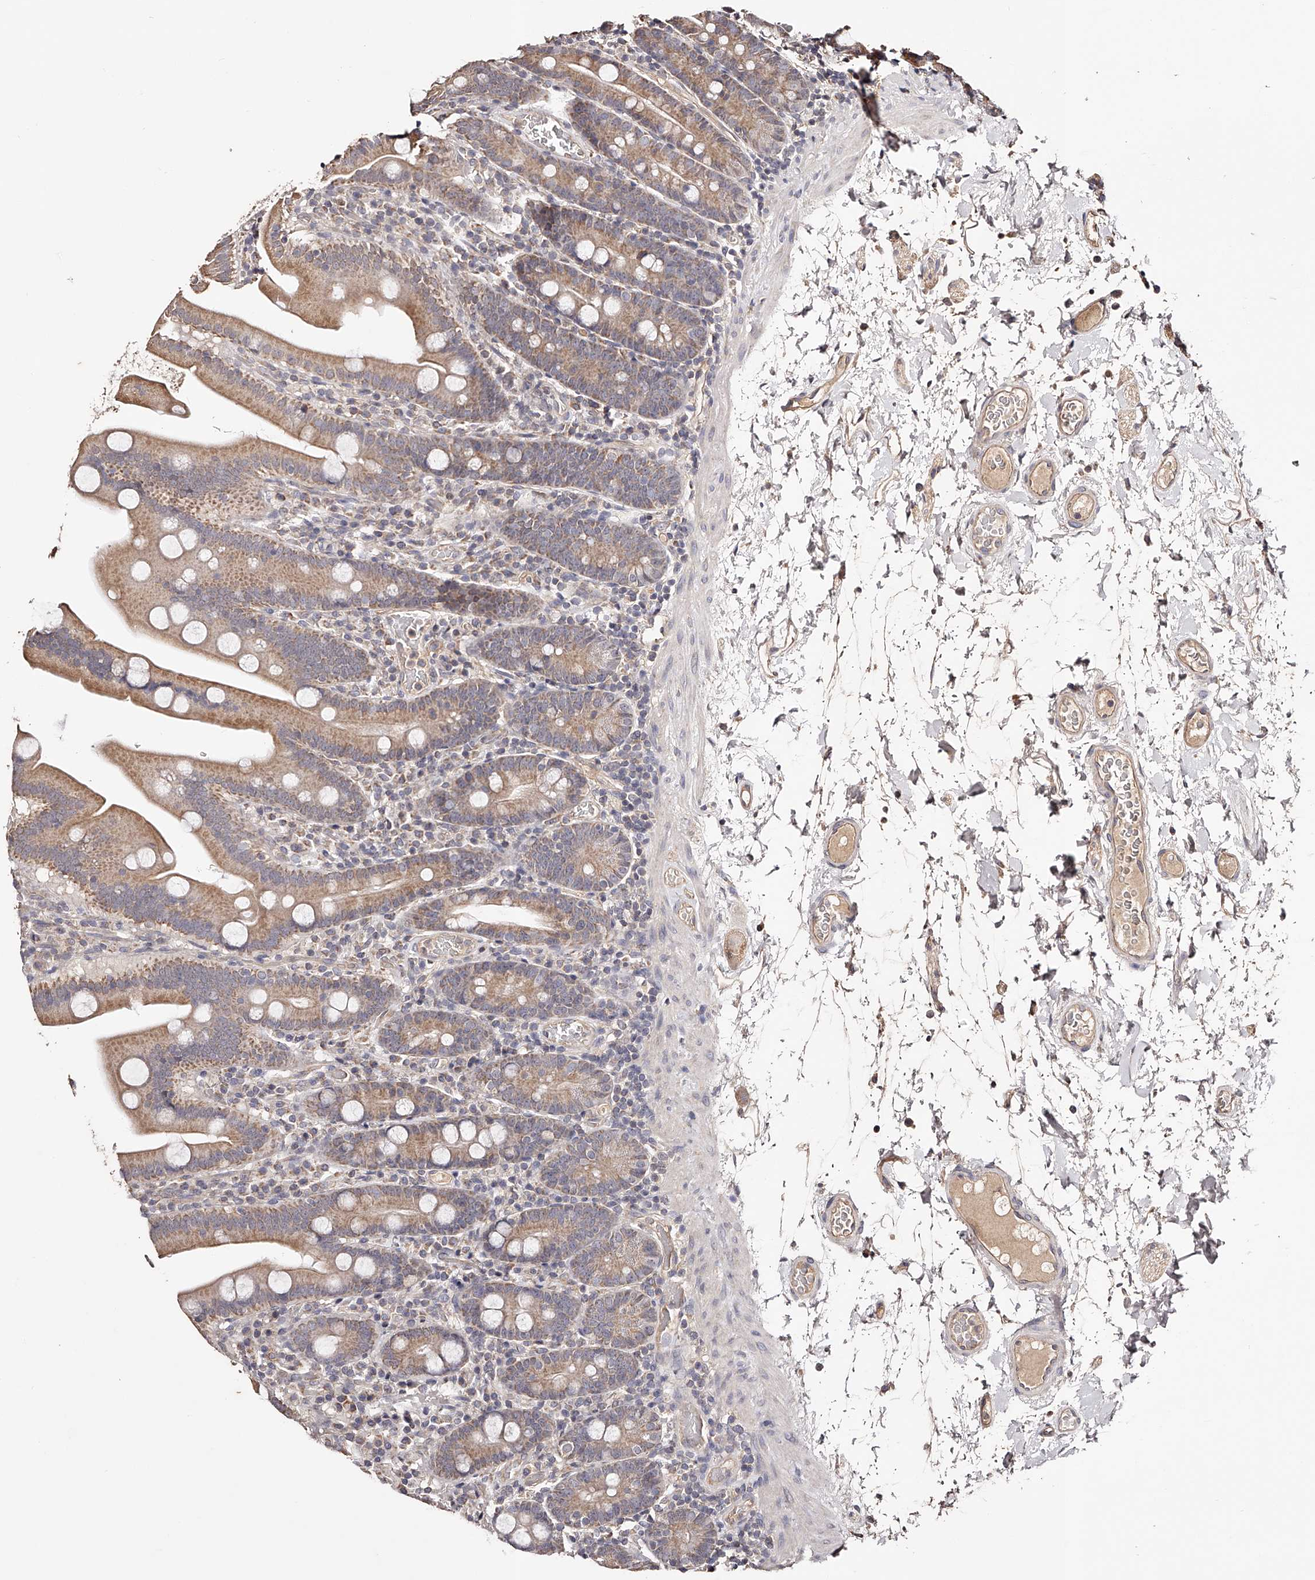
{"staining": {"intensity": "moderate", "quantity": ">75%", "location": "cytoplasmic/membranous"}, "tissue": "duodenum", "cell_type": "Glandular cells", "image_type": "normal", "snomed": [{"axis": "morphology", "description": "Normal tissue, NOS"}, {"axis": "topography", "description": "Duodenum"}], "caption": "A medium amount of moderate cytoplasmic/membranous positivity is appreciated in approximately >75% of glandular cells in unremarkable duodenum. (DAB (3,3'-diaminobenzidine) = brown stain, brightfield microscopy at high magnification).", "gene": "USP21", "patient": {"sex": "male", "age": 55}}